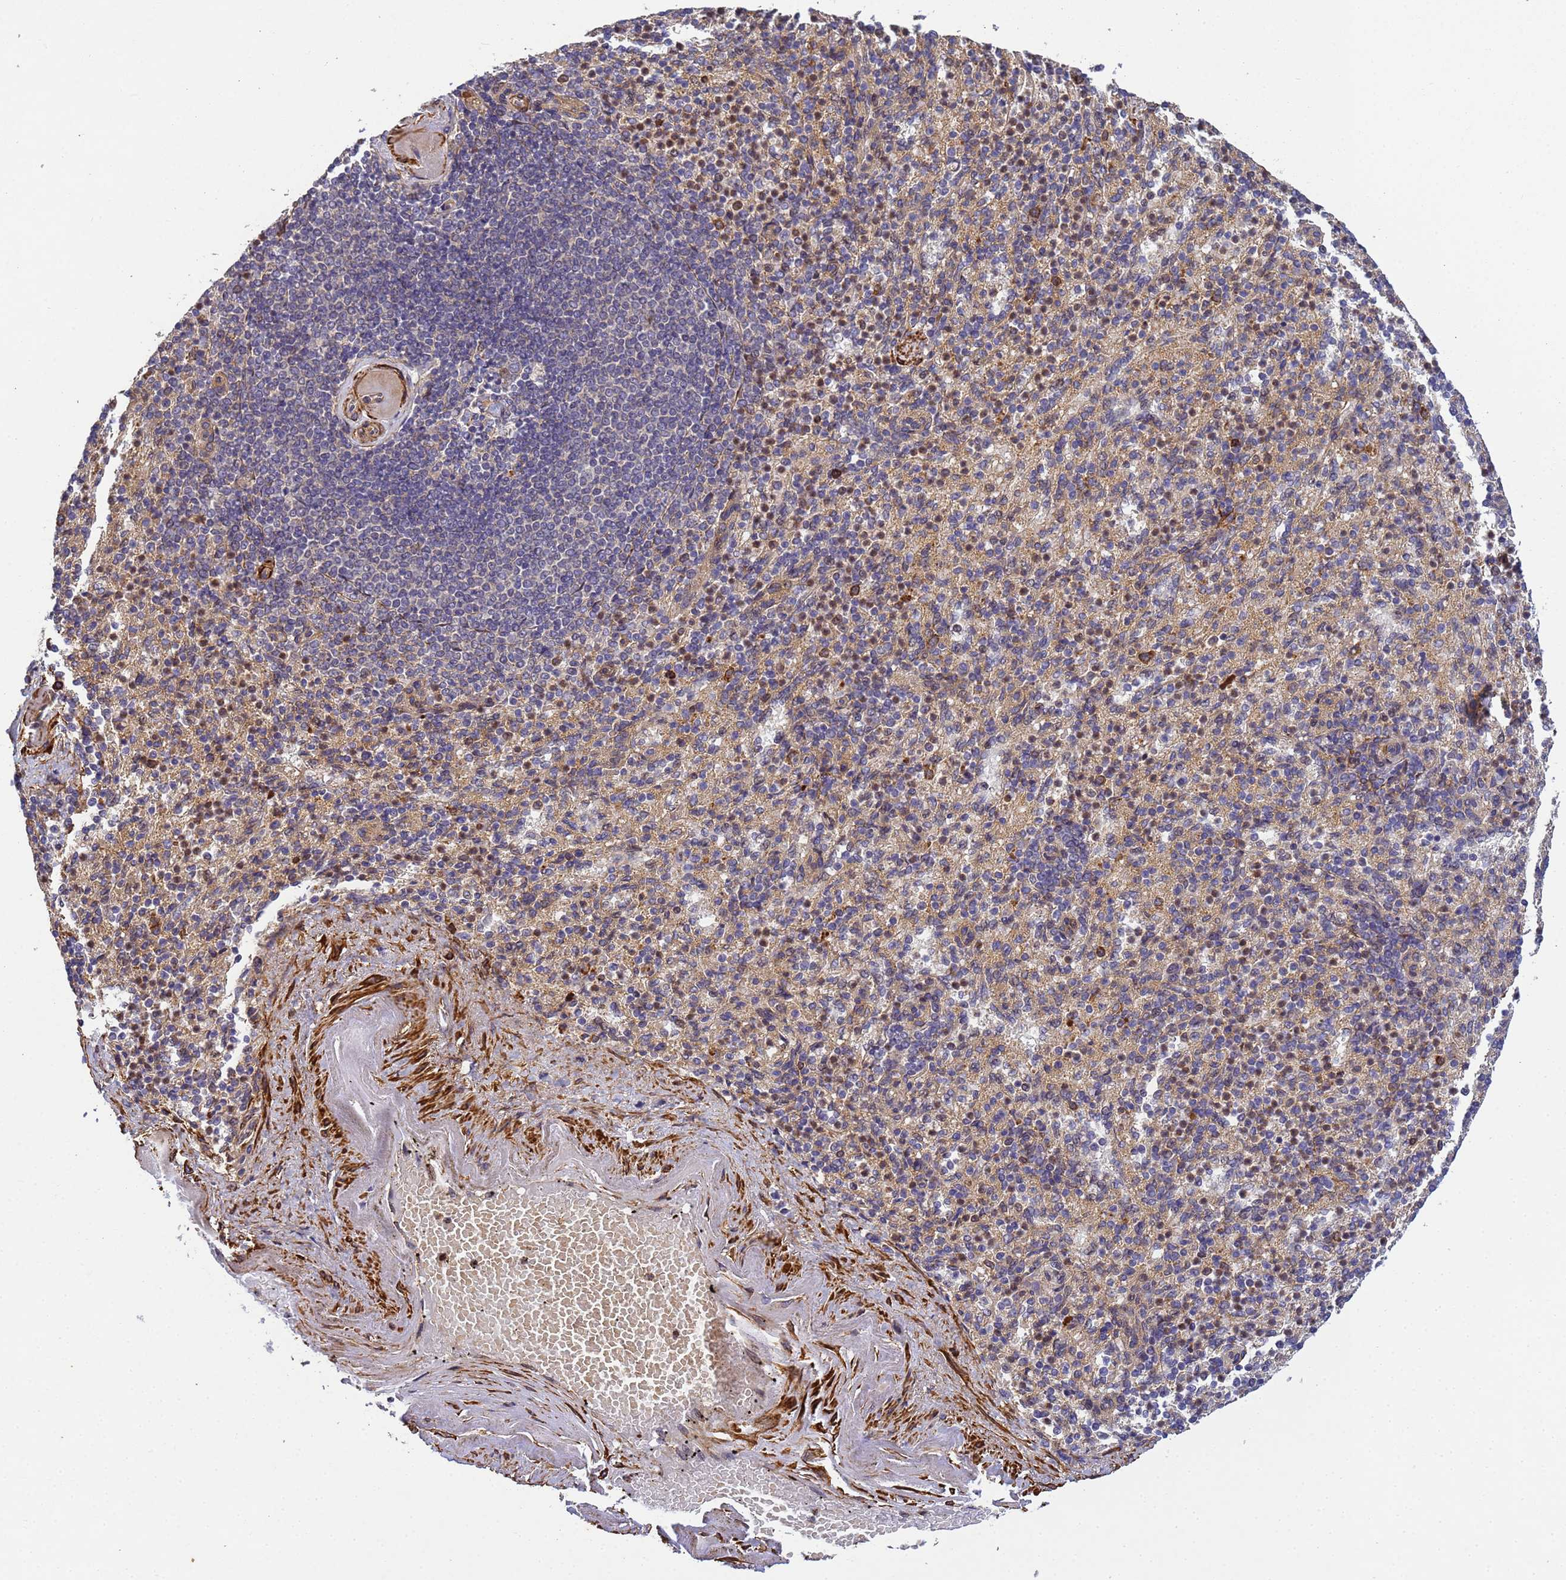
{"staining": {"intensity": "moderate", "quantity": "<25%", "location": "cytoplasmic/membranous"}, "tissue": "spleen", "cell_type": "Cells in red pulp", "image_type": "normal", "snomed": [{"axis": "morphology", "description": "Normal tissue, NOS"}, {"axis": "topography", "description": "Spleen"}], "caption": "This is an image of immunohistochemistry (IHC) staining of normal spleen, which shows moderate positivity in the cytoplasmic/membranous of cells in red pulp.", "gene": "RALGAPA2", "patient": {"sex": "female", "age": 74}}